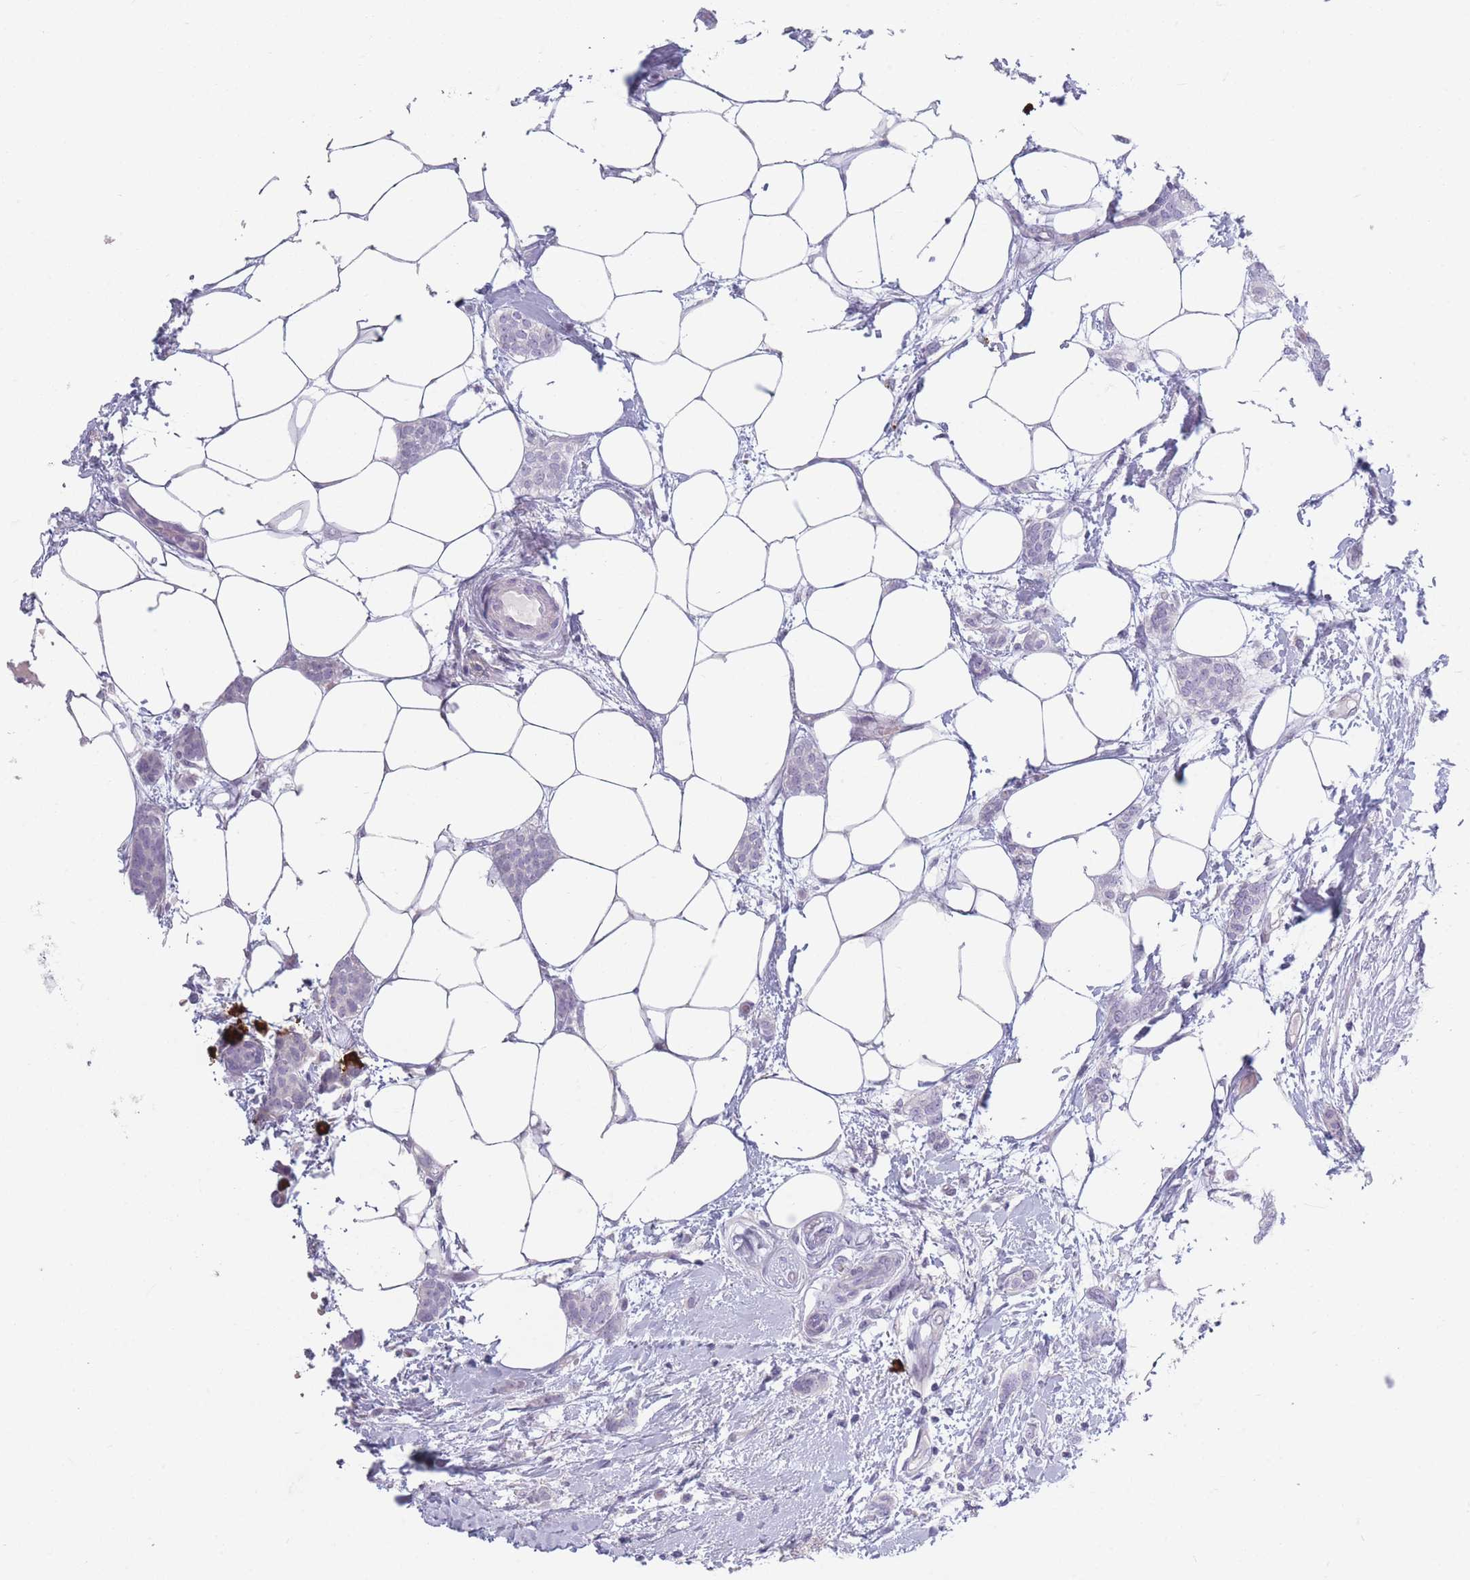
{"staining": {"intensity": "negative", "quantity": "none", "location": "none"}, "tissue": "breast cancer", "cell_type": "Tumor cells", "image_type": "cancer", "snomed": [{"axis": "morphology", "description": "Duct carcinoma"}, {"axis": "topography", "description": "Breast"}], "caption": "This is an IHC image of human breast cancer. There is no staining in tumor cells.", "gene": "PLEKHG2", "patient": {"sex": "female", "age": 72}}